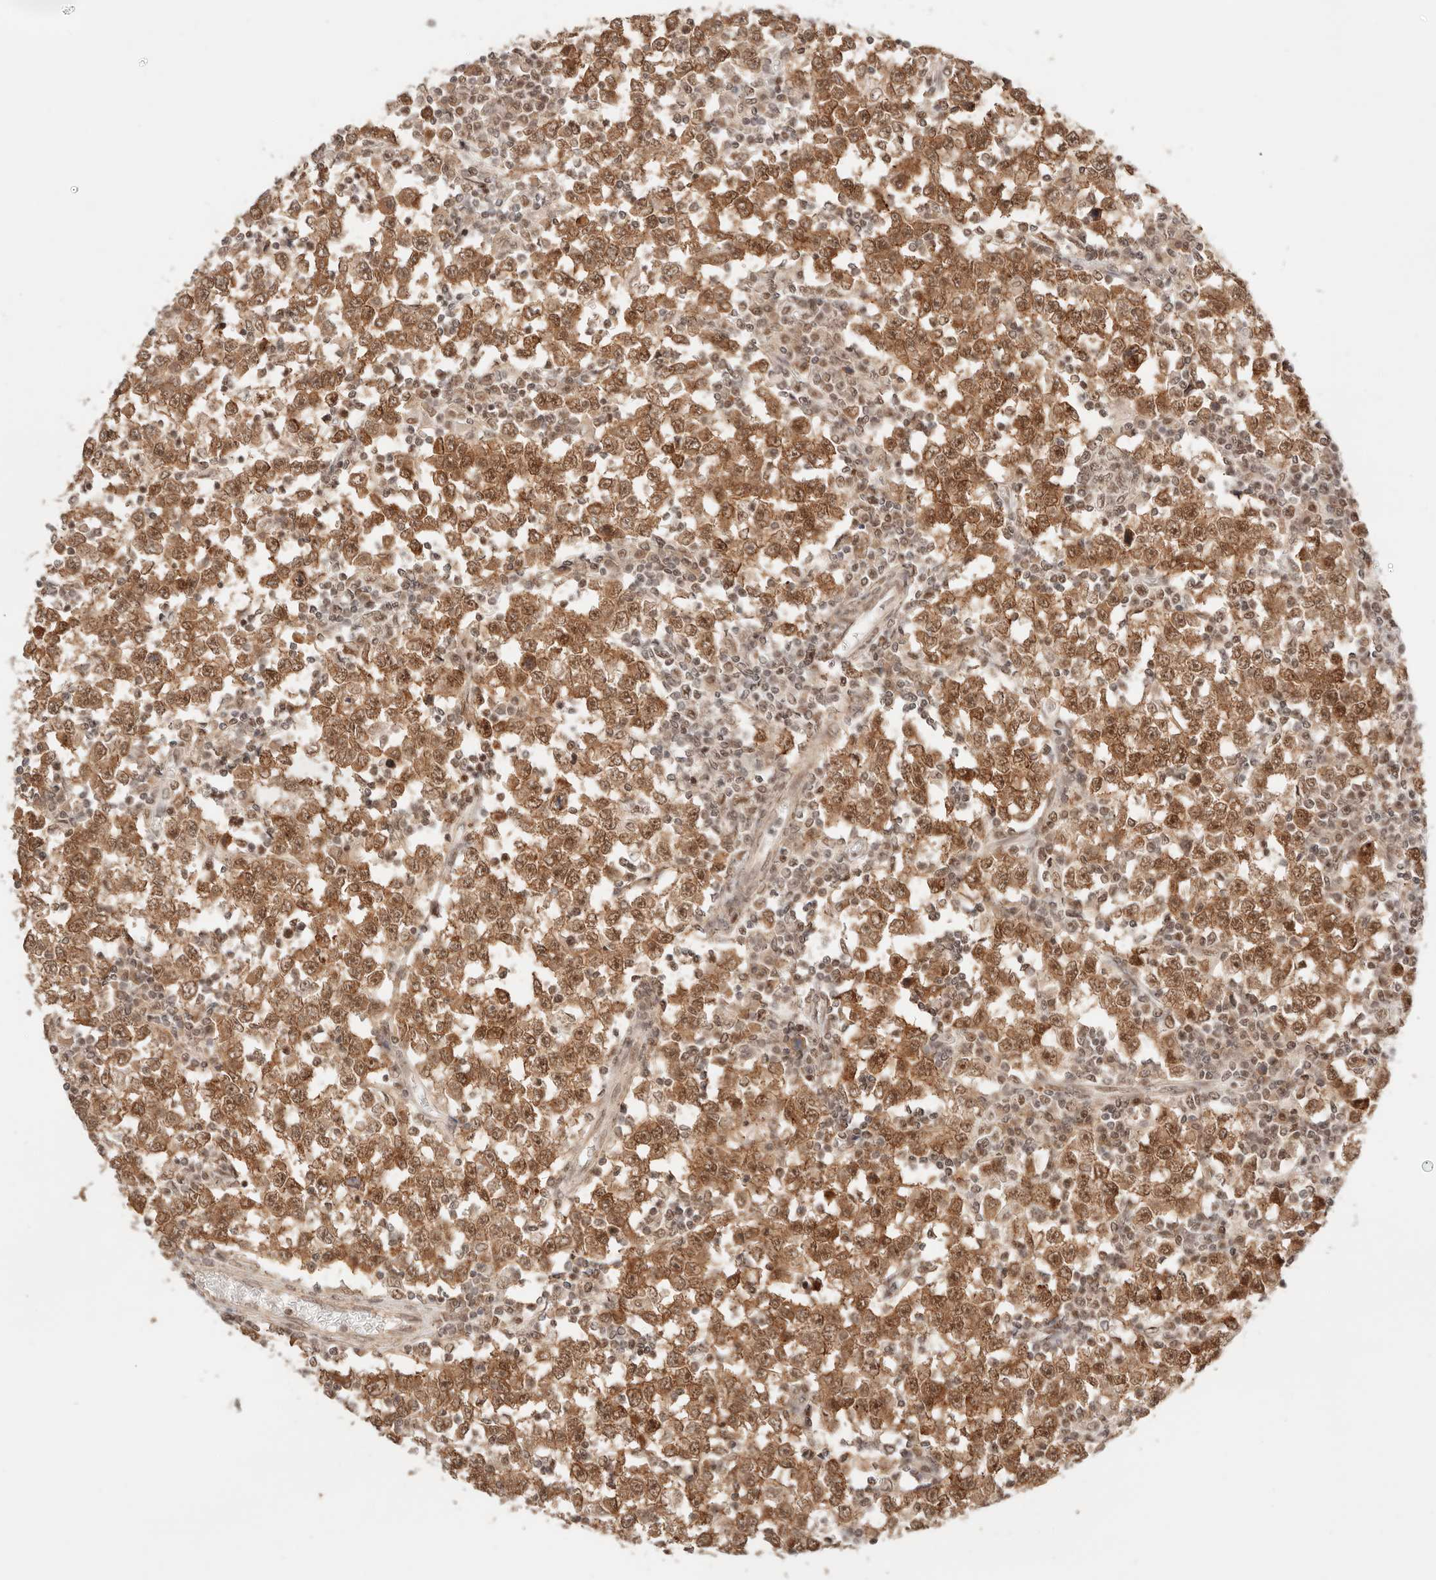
{"staining": {"intensity": "moderate", "quantity": ">75%", "location": "cytoplasmic/membranous,nuclear"}, "tissue": "testis cancer", "cell_type": "Tumor cells", "image_type": "cancer", "snomed": [{"axis": "morphology", "description": "Seminoma, NOS"}, {"axis": "topography", "description": "Testis"}], "caption": "There is medium levels of moderate cytoplasmic/membranous and nuclear staining in tumor cells of seminoma (testis), as demonstrated by immunohistochemical staining (brown color).", "gene": "GTF2E2", "patient": {"sex": "male", "age": 65}}